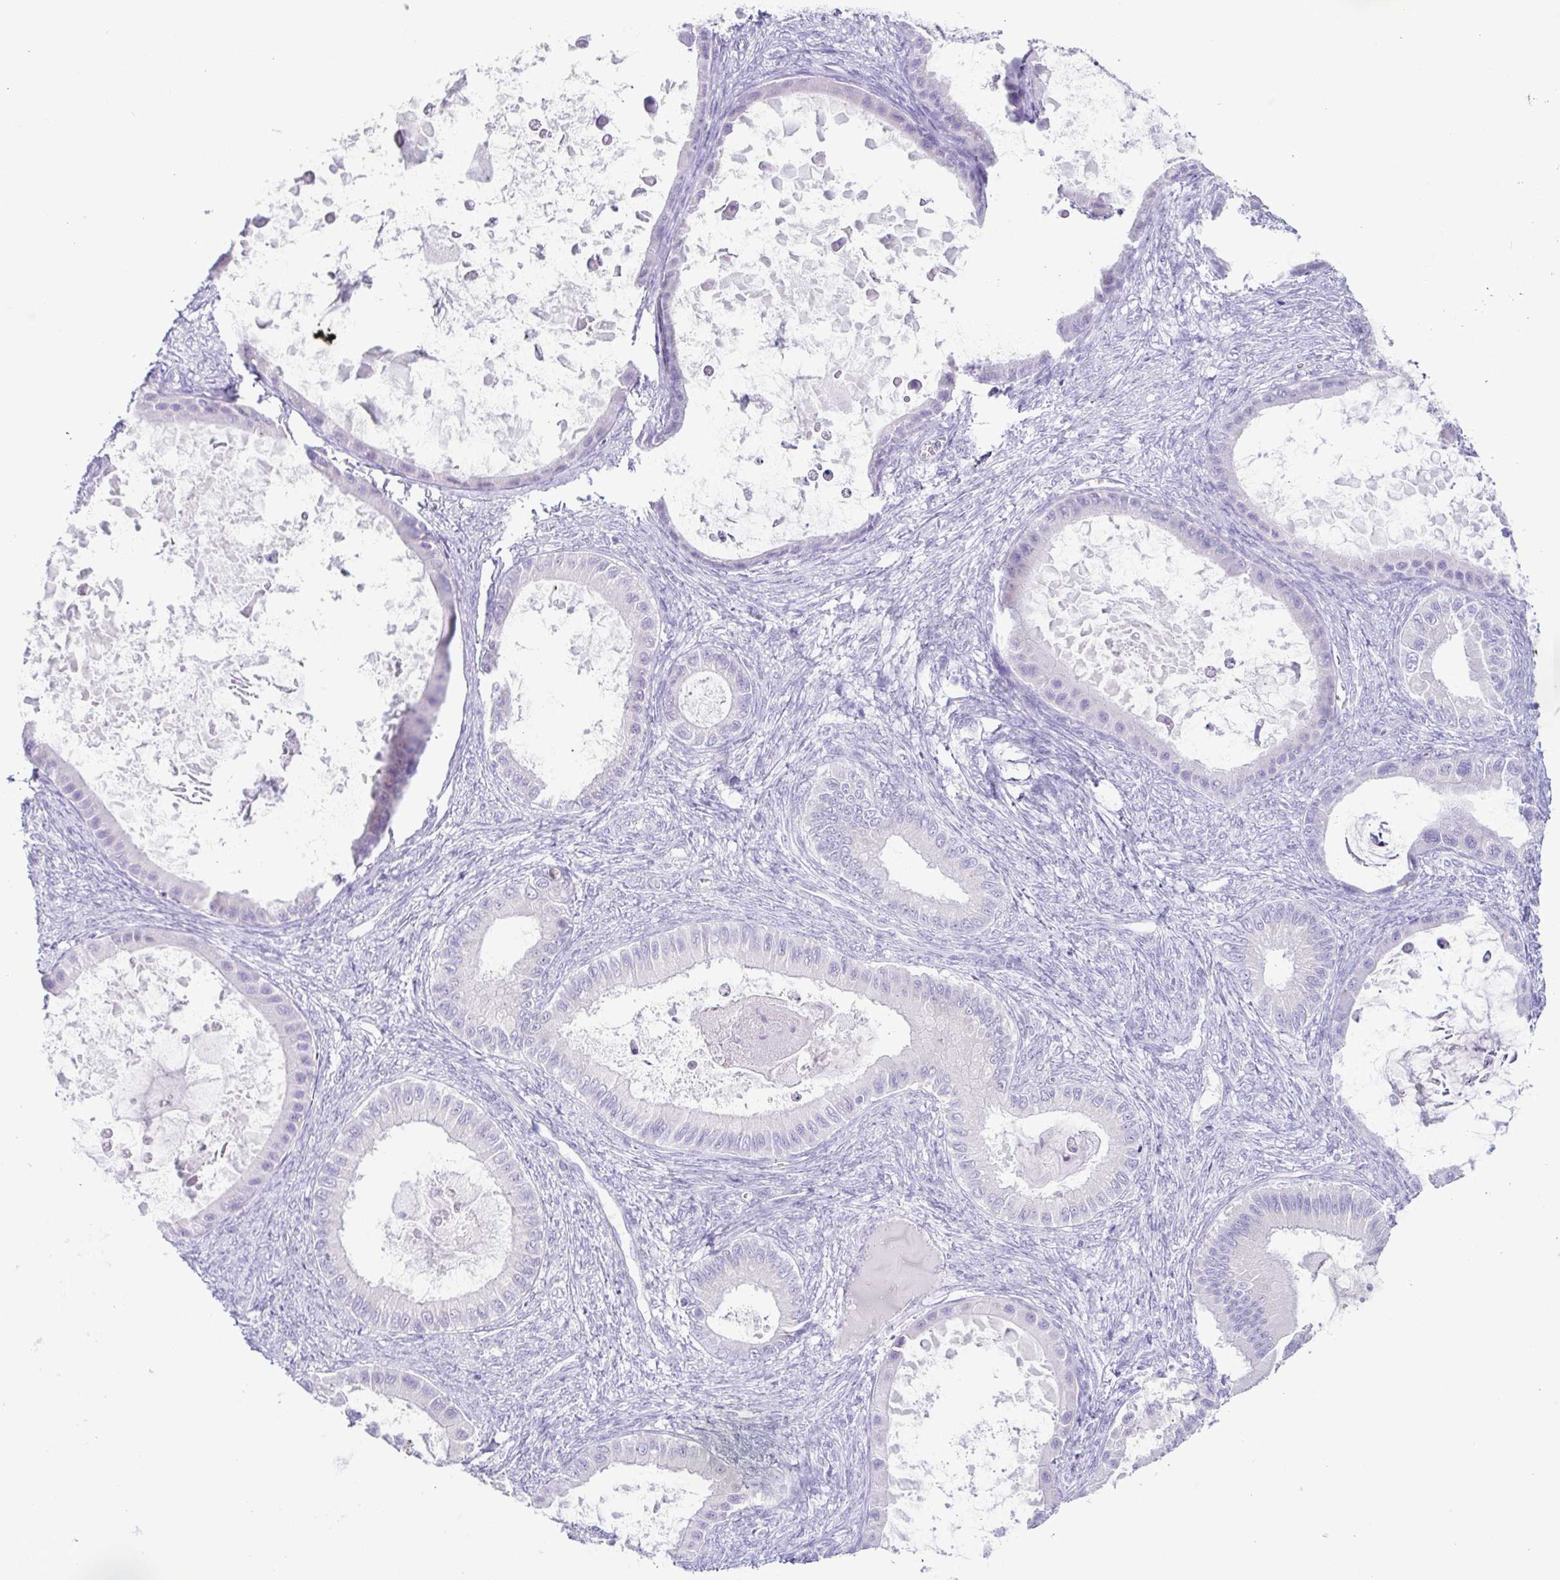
{"staining": {"intensity": "negative", "quantity": "none", "location": "none"}, "tissue": "ovarian cancer", "cell_type": "Tumor cells", "image_type": "cancer", "snomed": [{"axis": "morphology", "description": "Cystadenocarcinoma, mucinous, NOS"}, {"axis": "topography", "description": "Ovary"}], "caption": "DAB immunohistochemical staining of mucinous cystadenocarcinoma (ovarian) displays no significant staining in tumor cells. Brightfield microscopy of IHC stained with DAB (3,3'-diaminobenzidine) (brown) and hematoxylin (blue), captured at high magnification.", "gene": "AZU1", "patient": {"sex": "female", "age": 64}}